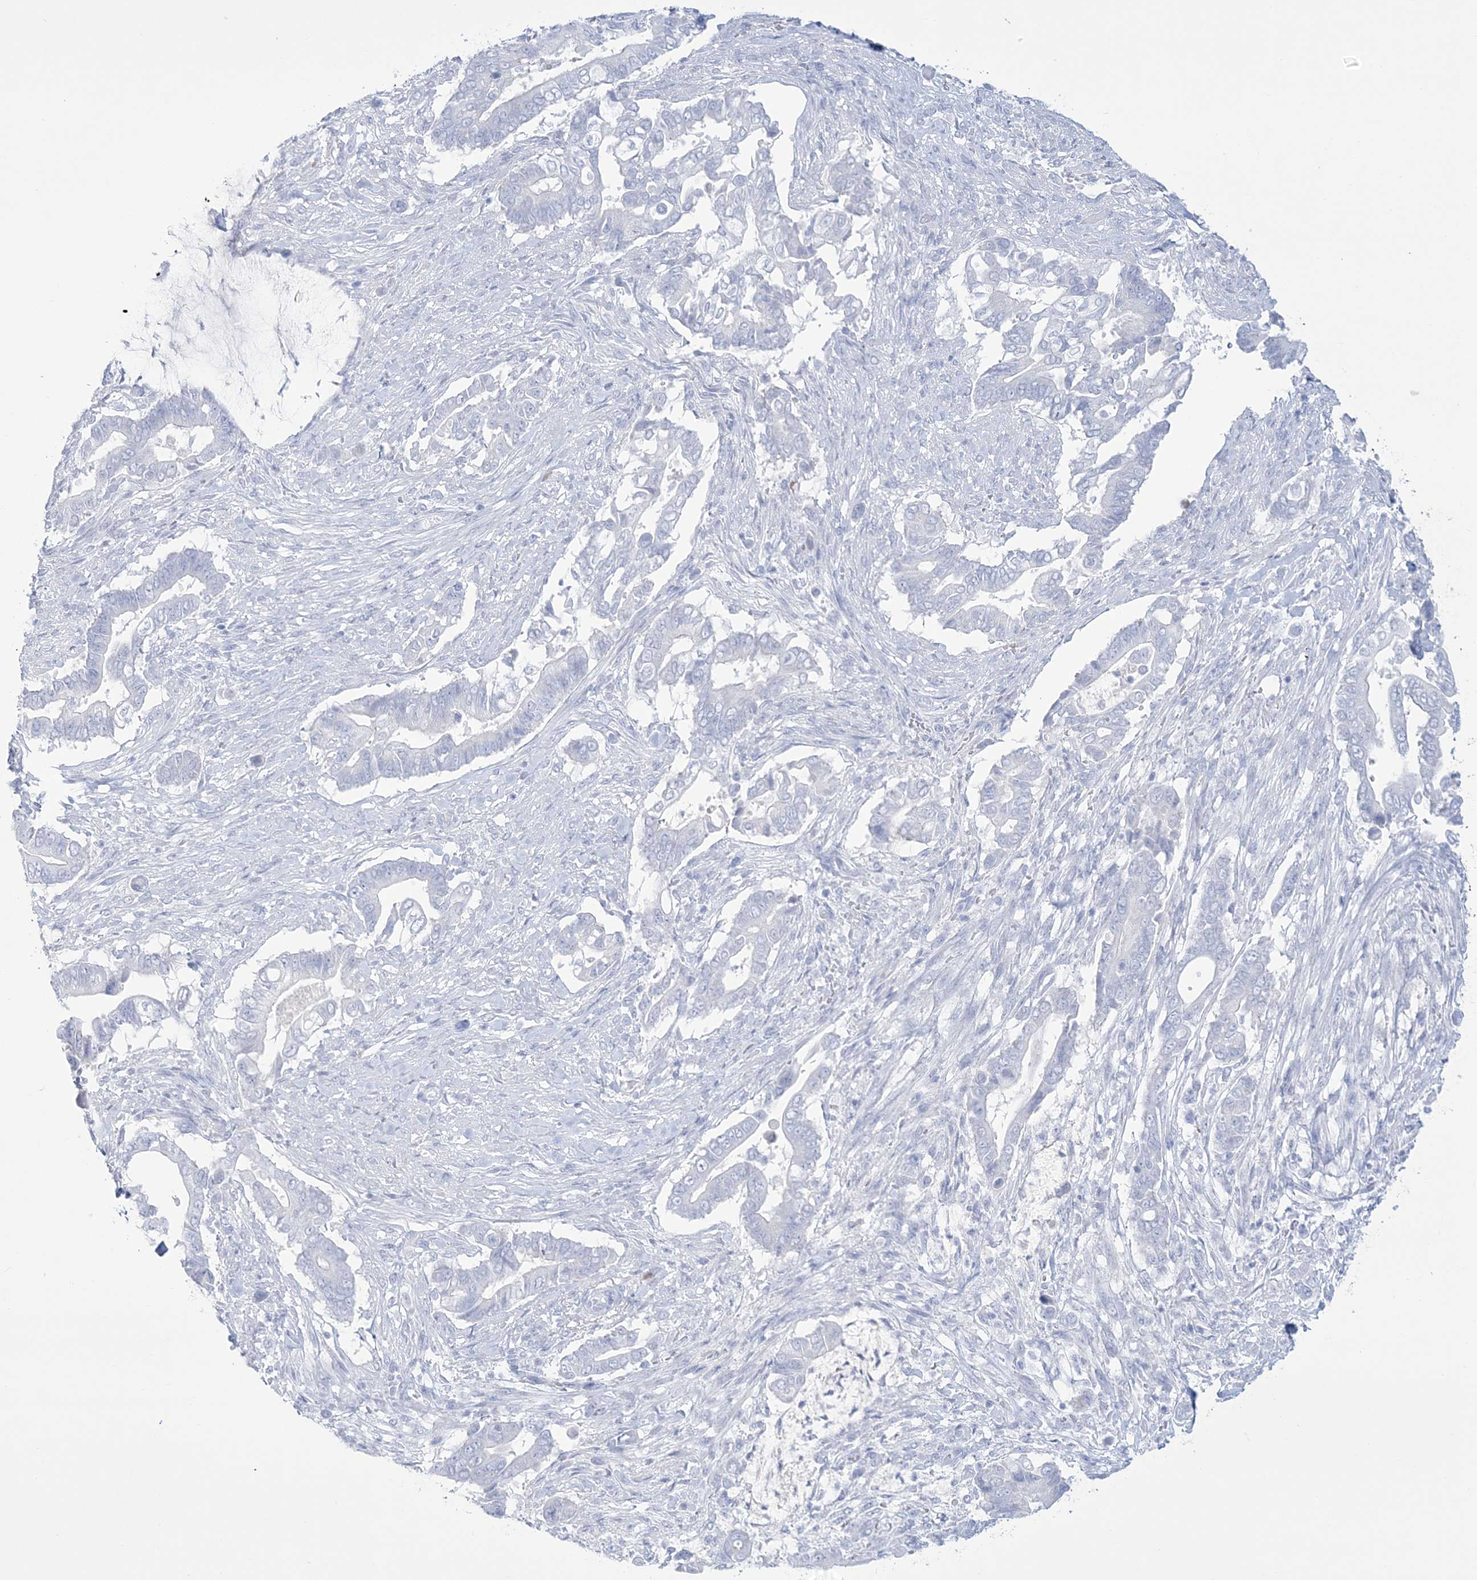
{"staining": {"intensity": "negative", "quantity": "none", "location": "none"}, "tissue": "pancreatic cancer", "cell_type": "Tumor cells", "image_type": "cancer", "snomed": [{"axis": "morphology", "description": "Adenocarcinoma, NOS"}, {"axis": "topography", "description": "Pancreas"}], "caption": "Immunohistochemical staining of human adenocarcinoma (pancreatic) demonstrates no significant staining in tumor cells.", "gene": "RBP2", "patient": {"sex": "male", "age": 68}}